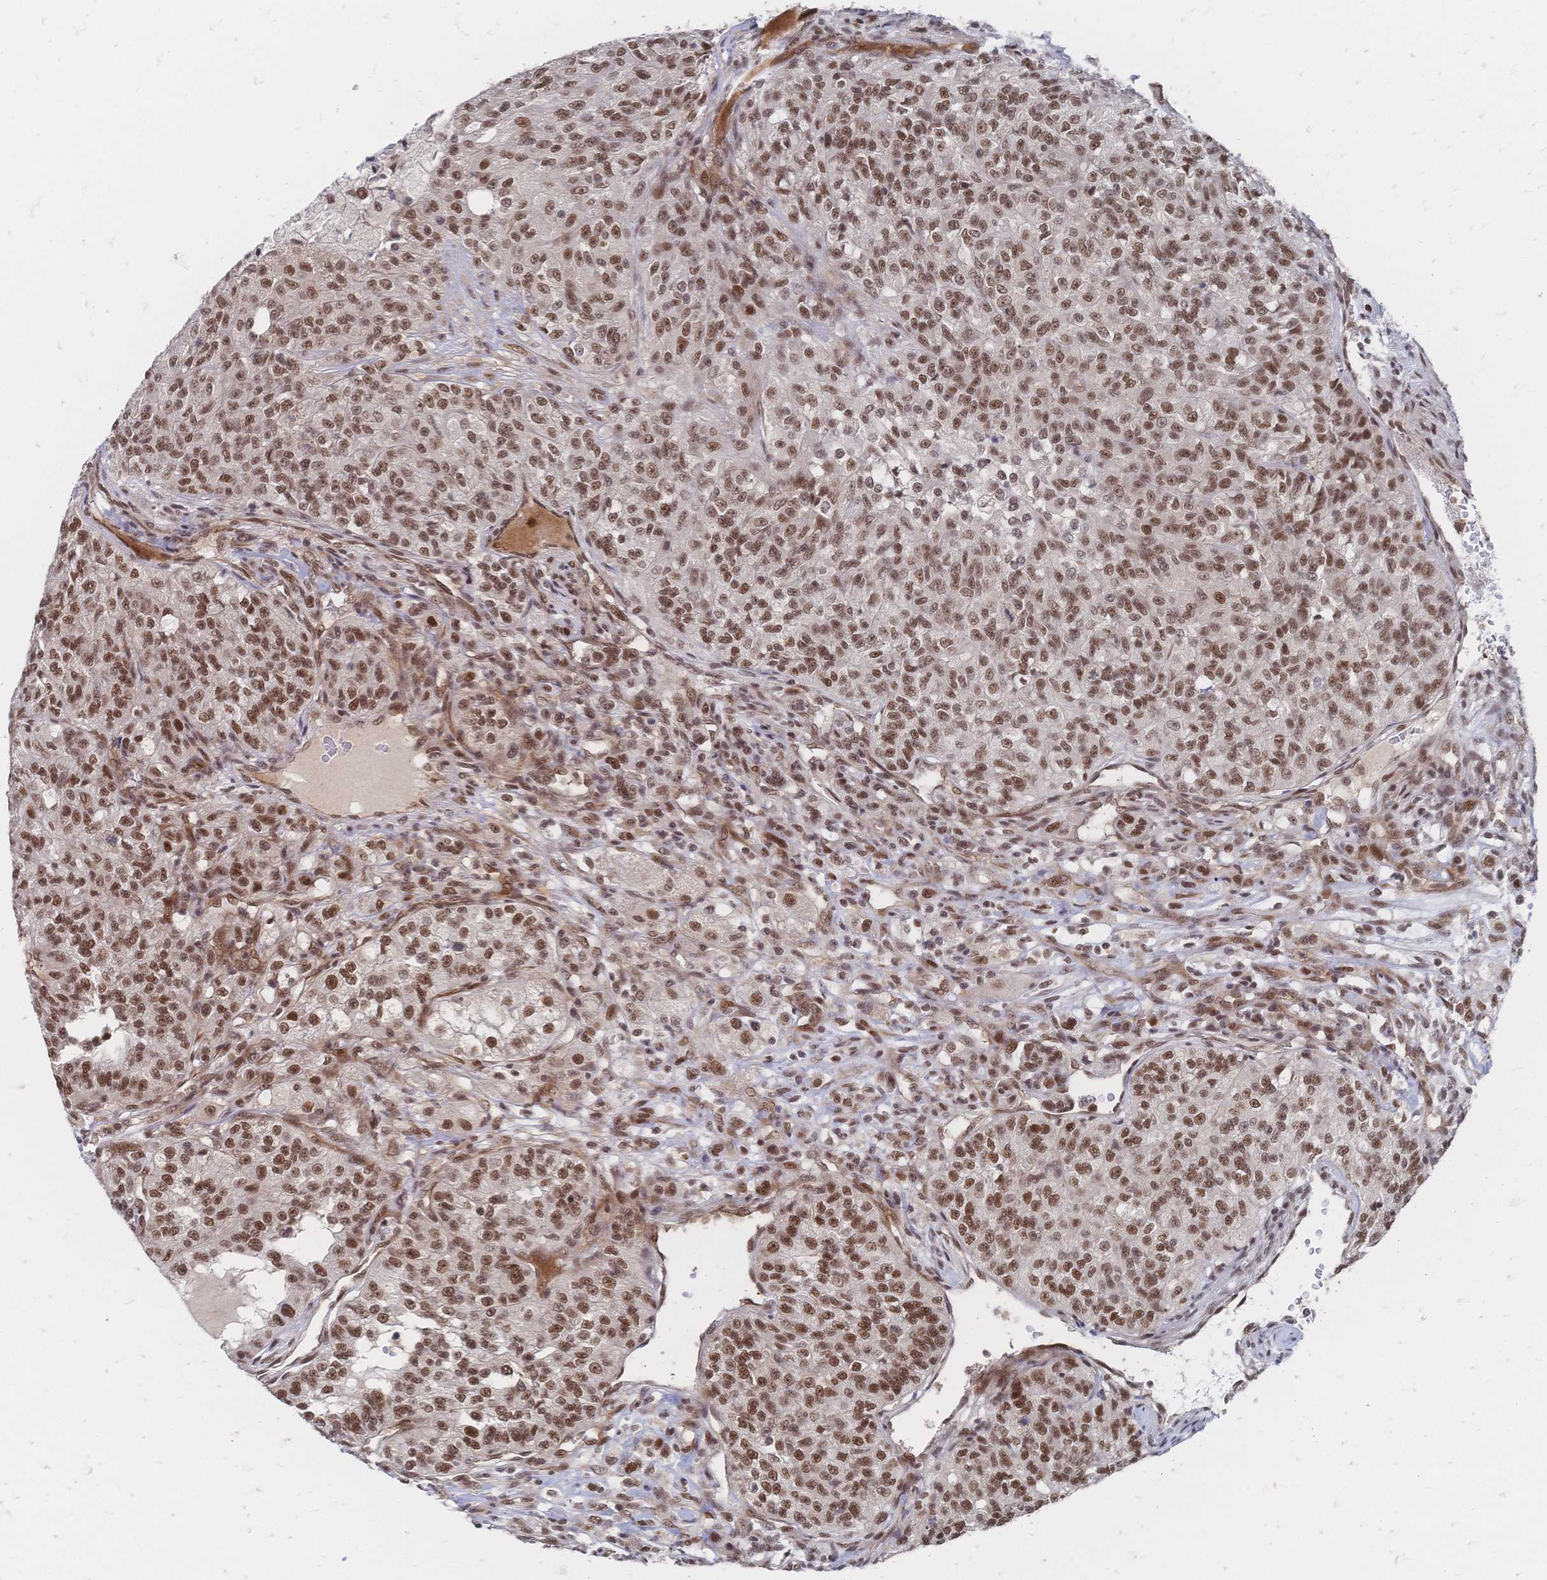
{"staining": {"intensity": "moderate", "quantity": ">75%", "location": "nuclear"}, "tissue": "renal cancer", "cell_type": "Tumor cells", "image_type": "cancer", "snomed": [{"axis": "morphology", "description": "Adenocarcinoma, NOS"}, {"axis": "topography", "description": "Kidney"}], "caption": "About >75% of tumor cells in human renal cancer (adenocarcinoma) show moderate nuclear protein staining as visualized by brown immunohistochemical staining.", "gene": "NELFA", "patient": {"sex": "female", "age": 63}}